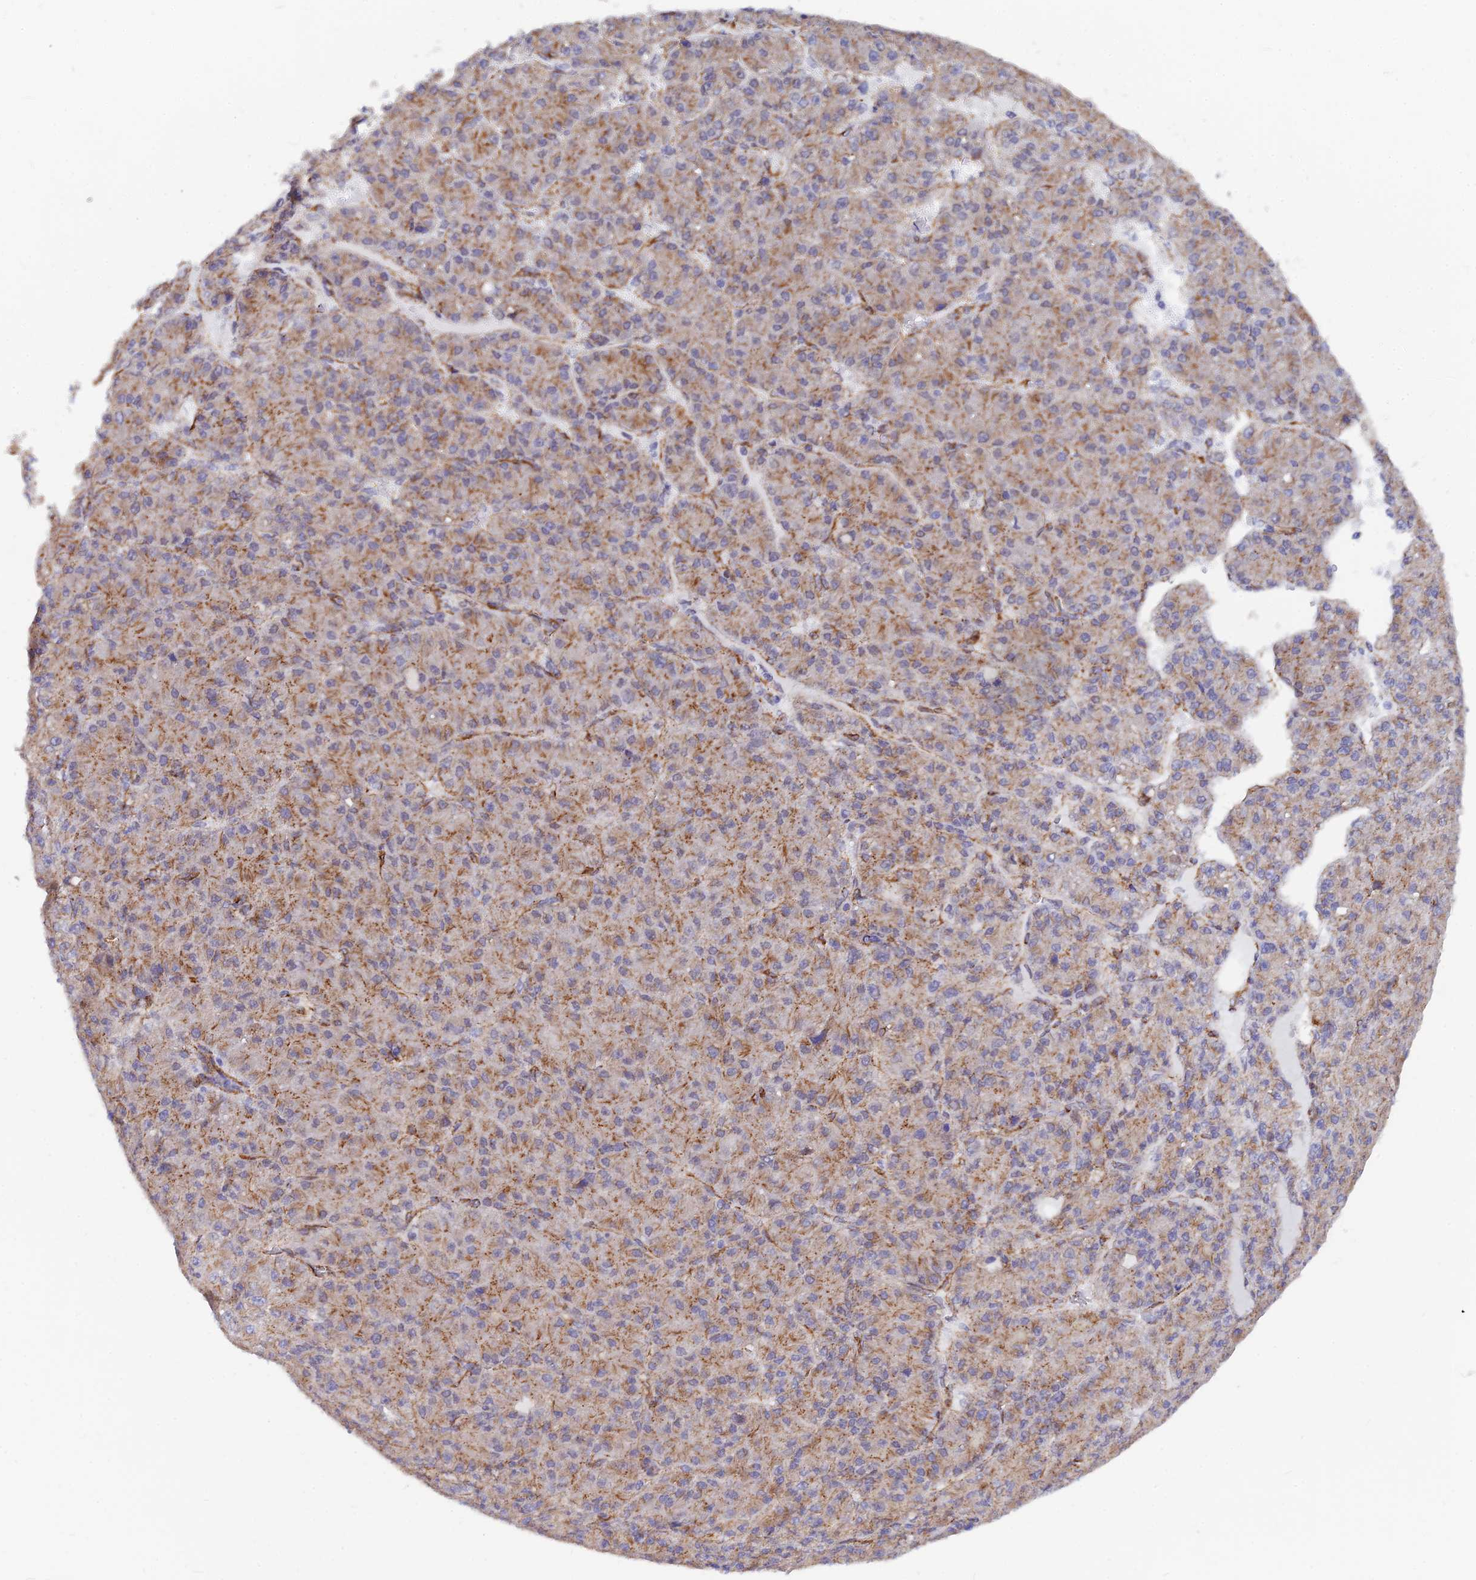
{"staining": {"intensity": "moderate", "quantity": ">75%", "location": "cytoplasmic/membranous"}, "tissue": "liver cancer", "cell_type": "Tumor cells", "image_type": "cancer", "snomed": [{"axis": "morphology", "description": "Carcinoma, Hepatocellular, NOS"}, {"axis": "topography", "description": "Liver"}], "caption": "Immunohistochemistry photomicrograph of liver cancer stained for a protein (brown), which demonstrates medium levels of moderate cytoplasmic/membranous staining in about >75% of tumor cells.", "gene": "VSTM2L", "patient": {"sex": "male", "age": 67}}